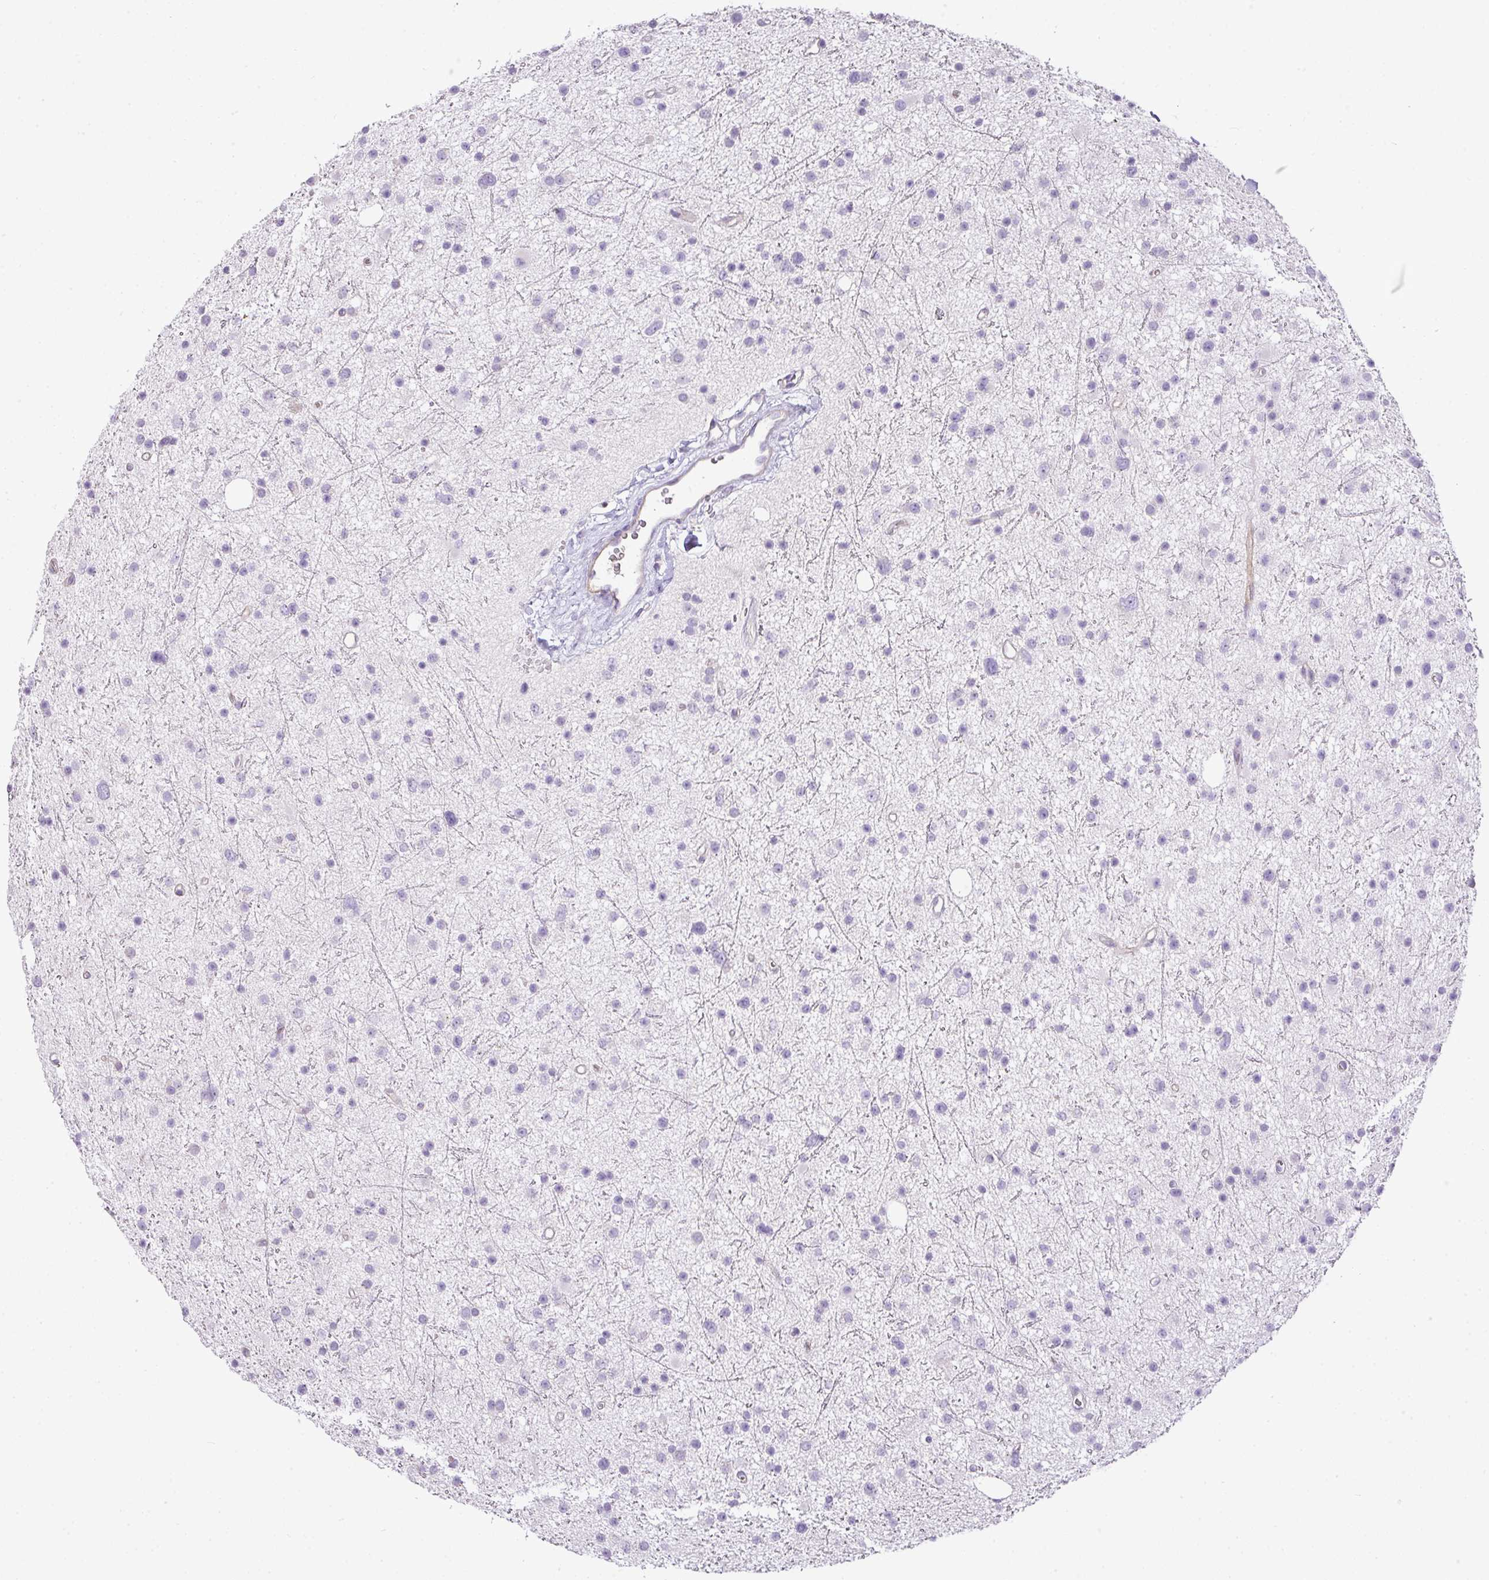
{"staining": {"intensity": "negative", "quantity": "none", "location": "none"}, "tissue": "glioma", "cell_type": "Tumor cells", "image_type": "cancer", "snomed": [{"axis": "morphology", "description": "Glioma, malignant, Low grade"}, {"axis": "topography", "description": "Cerebral cortex"}], "caption": "IHC micrograph of human low-grade glioma (malignant) stained for a protein (brown), which shows no positivity in tumor cells.", "gene": "RAX2", "patient": {"sex": "female", "age": 39}}